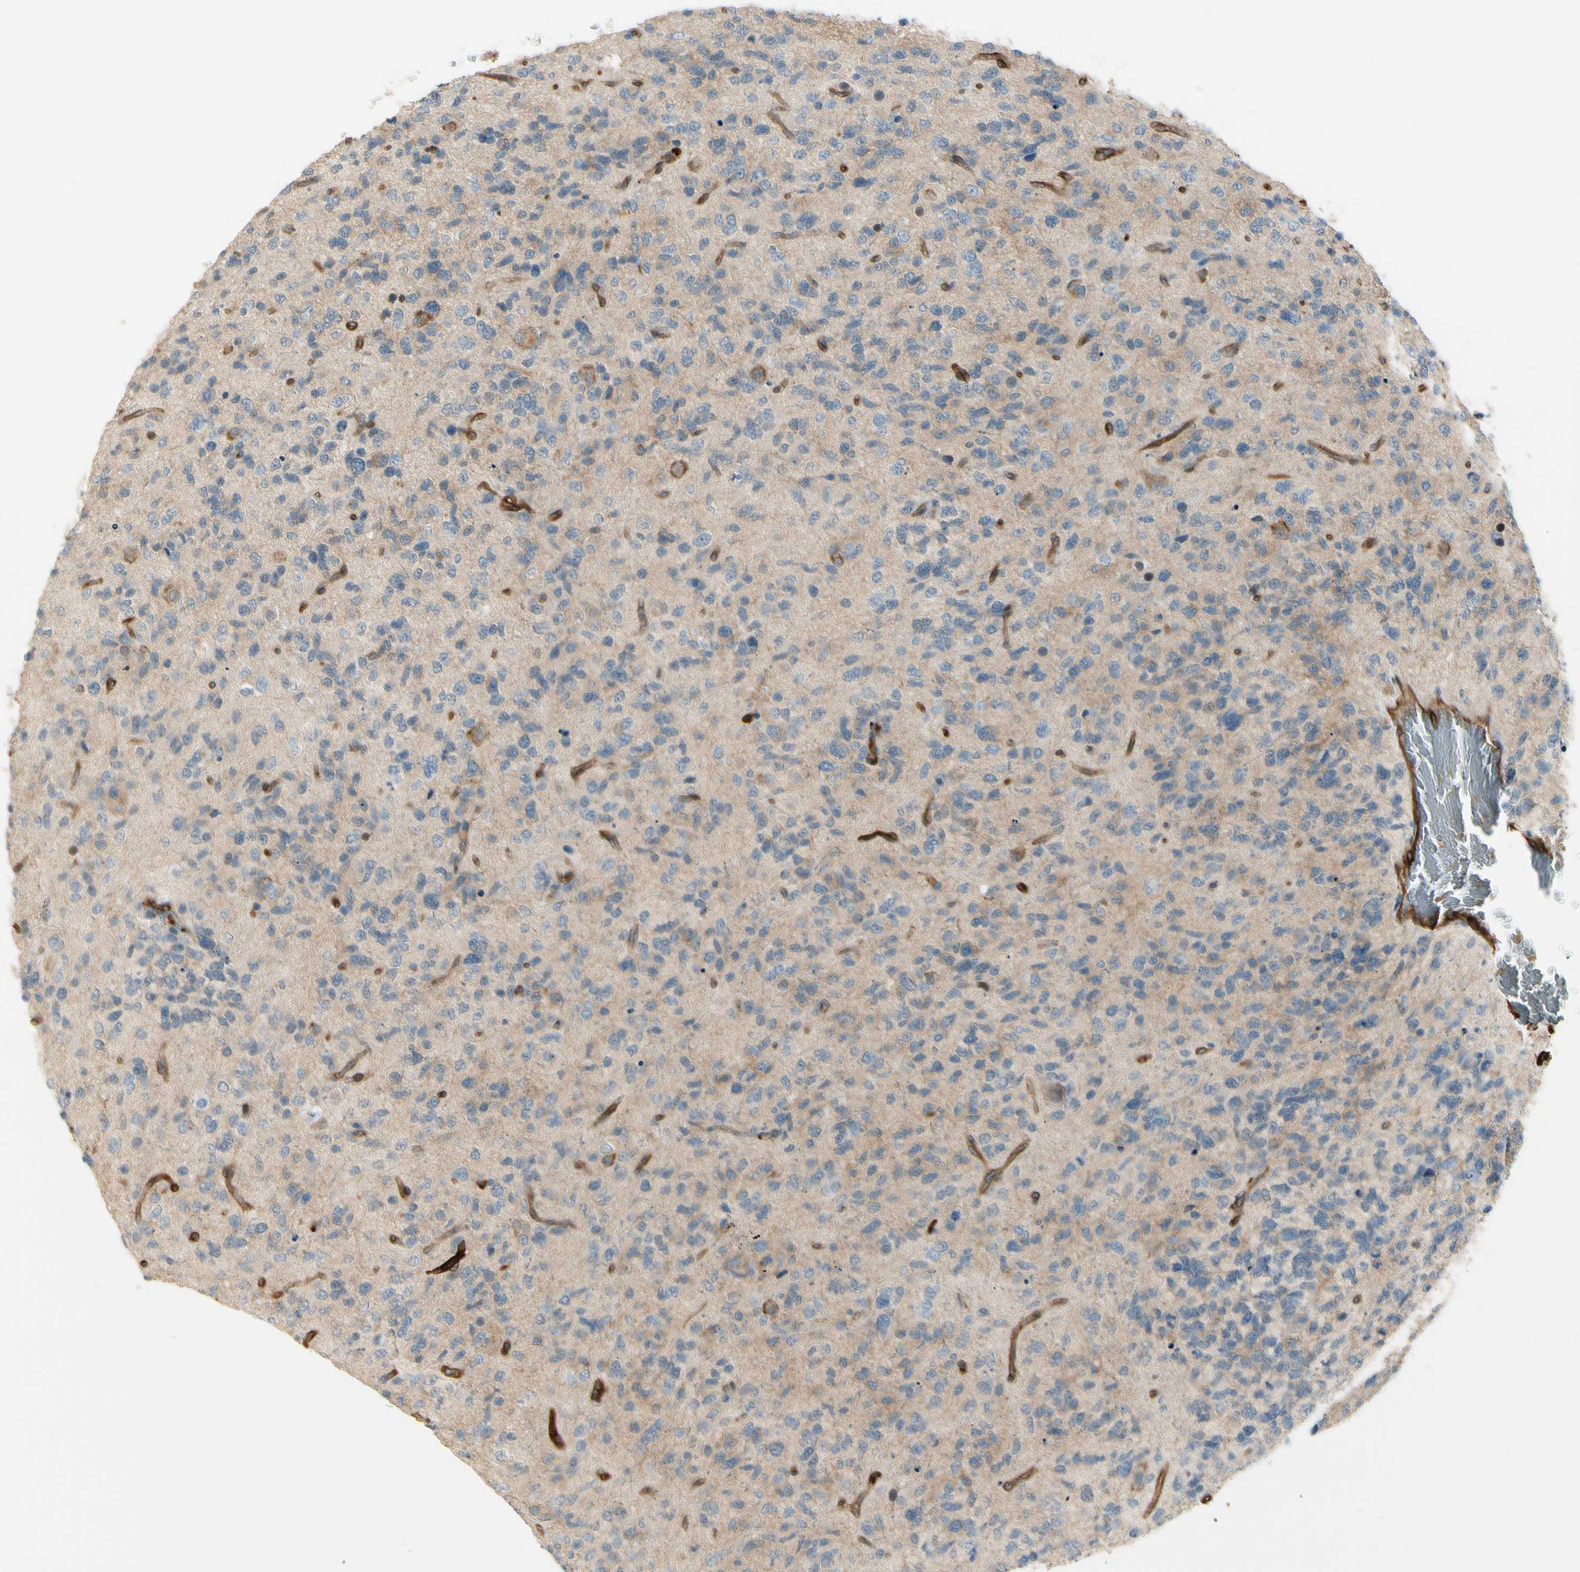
{"staining": {"intensity": "negative", "quantity": "none", "location": "none"}, "tissue": "glioma", "cell_type": "Tumor cells", "image_type": "cancer", "snomed": [{"axis": "morphology", "description": "Glioma, malignant, High grade"}, {"axis": "topography", "description": "Brain"}], "caption": "Tumor cells are negative for brown protein staining in glioma. (IHC, brightfield microscopy, high magnification).", "gene": "MCAM", "patient": {"sex": "female", "age": 58}}